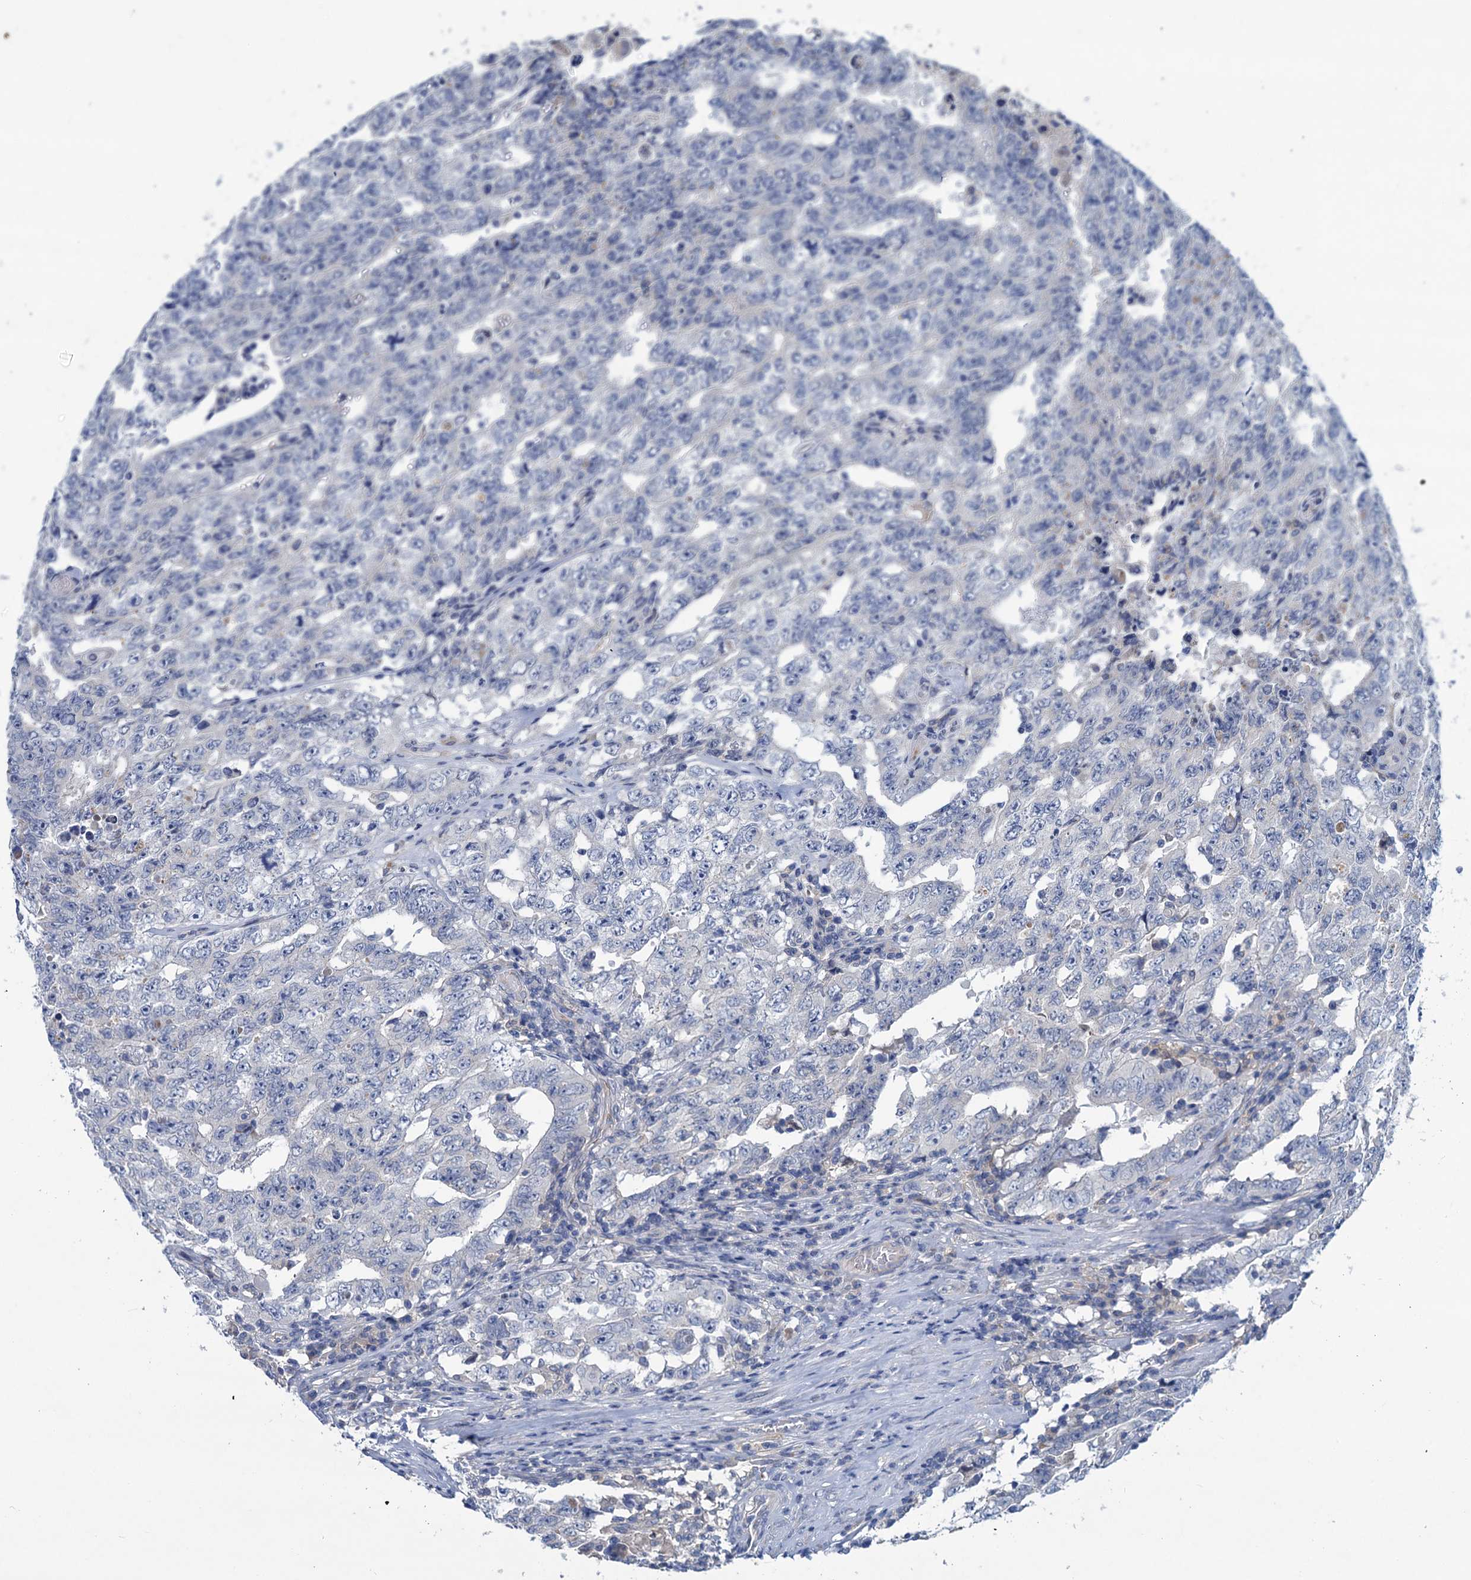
{"staining": {"intensity": "negative", "quantity": "none", "location": "none"}, "tissue": "testis cancer", "cell_type": "Tumor cells", "image_type": "cancer", "snomed": [{"axis": "morphology", "description": "Carcinoma, Embryonal, NOS"}, {"axis": "topography", "description": "Testis"}], "caption": "A histopathology image of human testis embryonal carcinoma is negative for staining in tumor cells.", "gene": "RTKN2", "patient": {"sex": "male", "age": 26}}